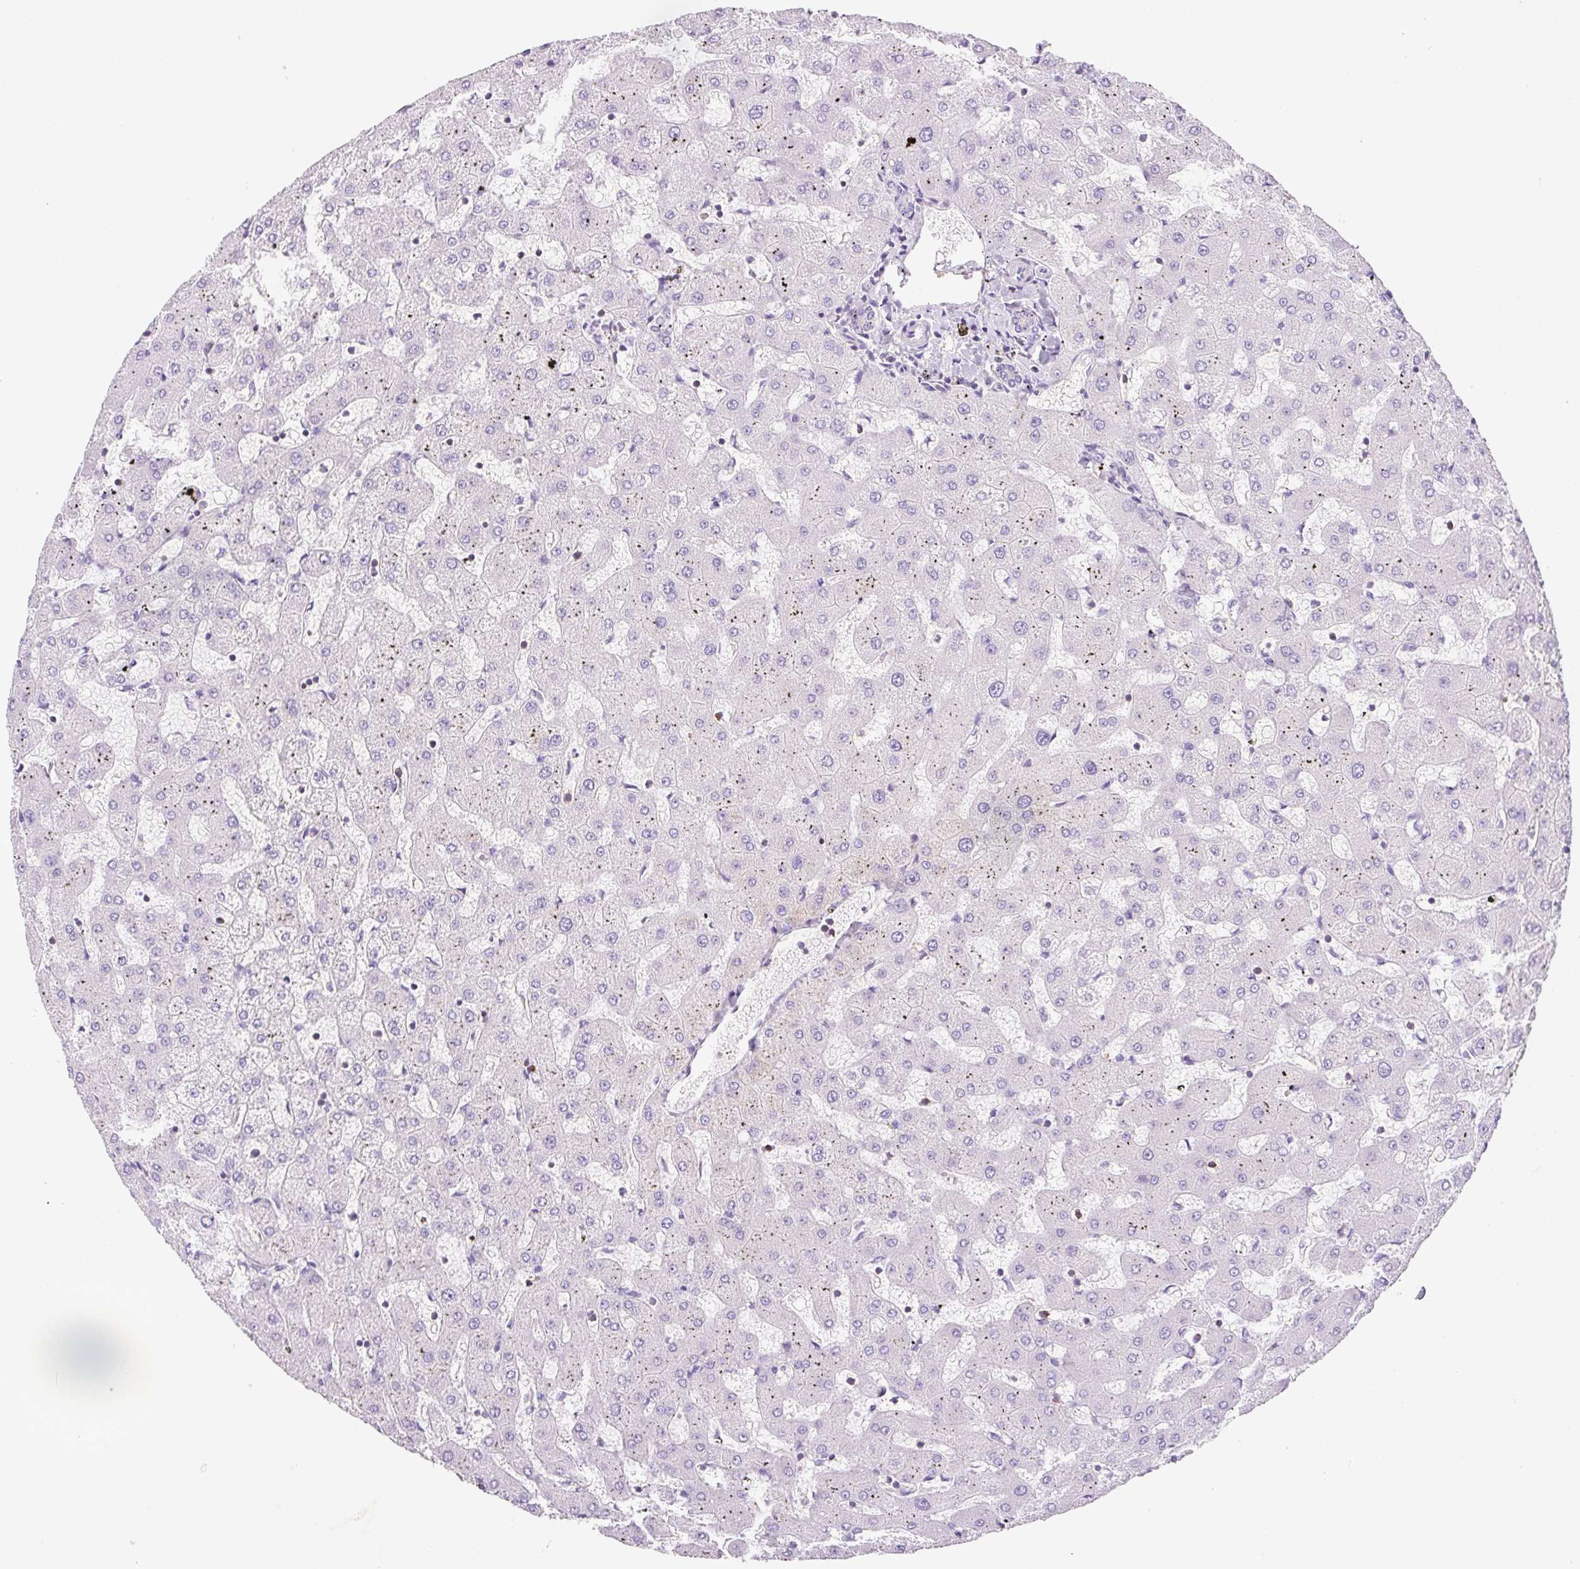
{"staining": {"intensity": "weak", "quantity": "<25%", "location": "cytoplasmic/membranous"}, "tissue": "liver", "cell_type": "Cholangiocytes", "image_type": "normal", "snomed": [{"axis": "morphology", "description": "Normal tissue, NOS"}, {"axis": "topography", "description": "Liver"}], "caption": "Micrograph shows no significant protein positivity in cholangiocytes of benign liver. The staining was performed using DAB (3,3'-diaminobenzidine) to visualize the protein expression in brown, while the nuclei were stained in blue with hematoxylin (Magnification: 20x).", "gene": "DNM2", "patient": {"sex": "female", "age": 63}}